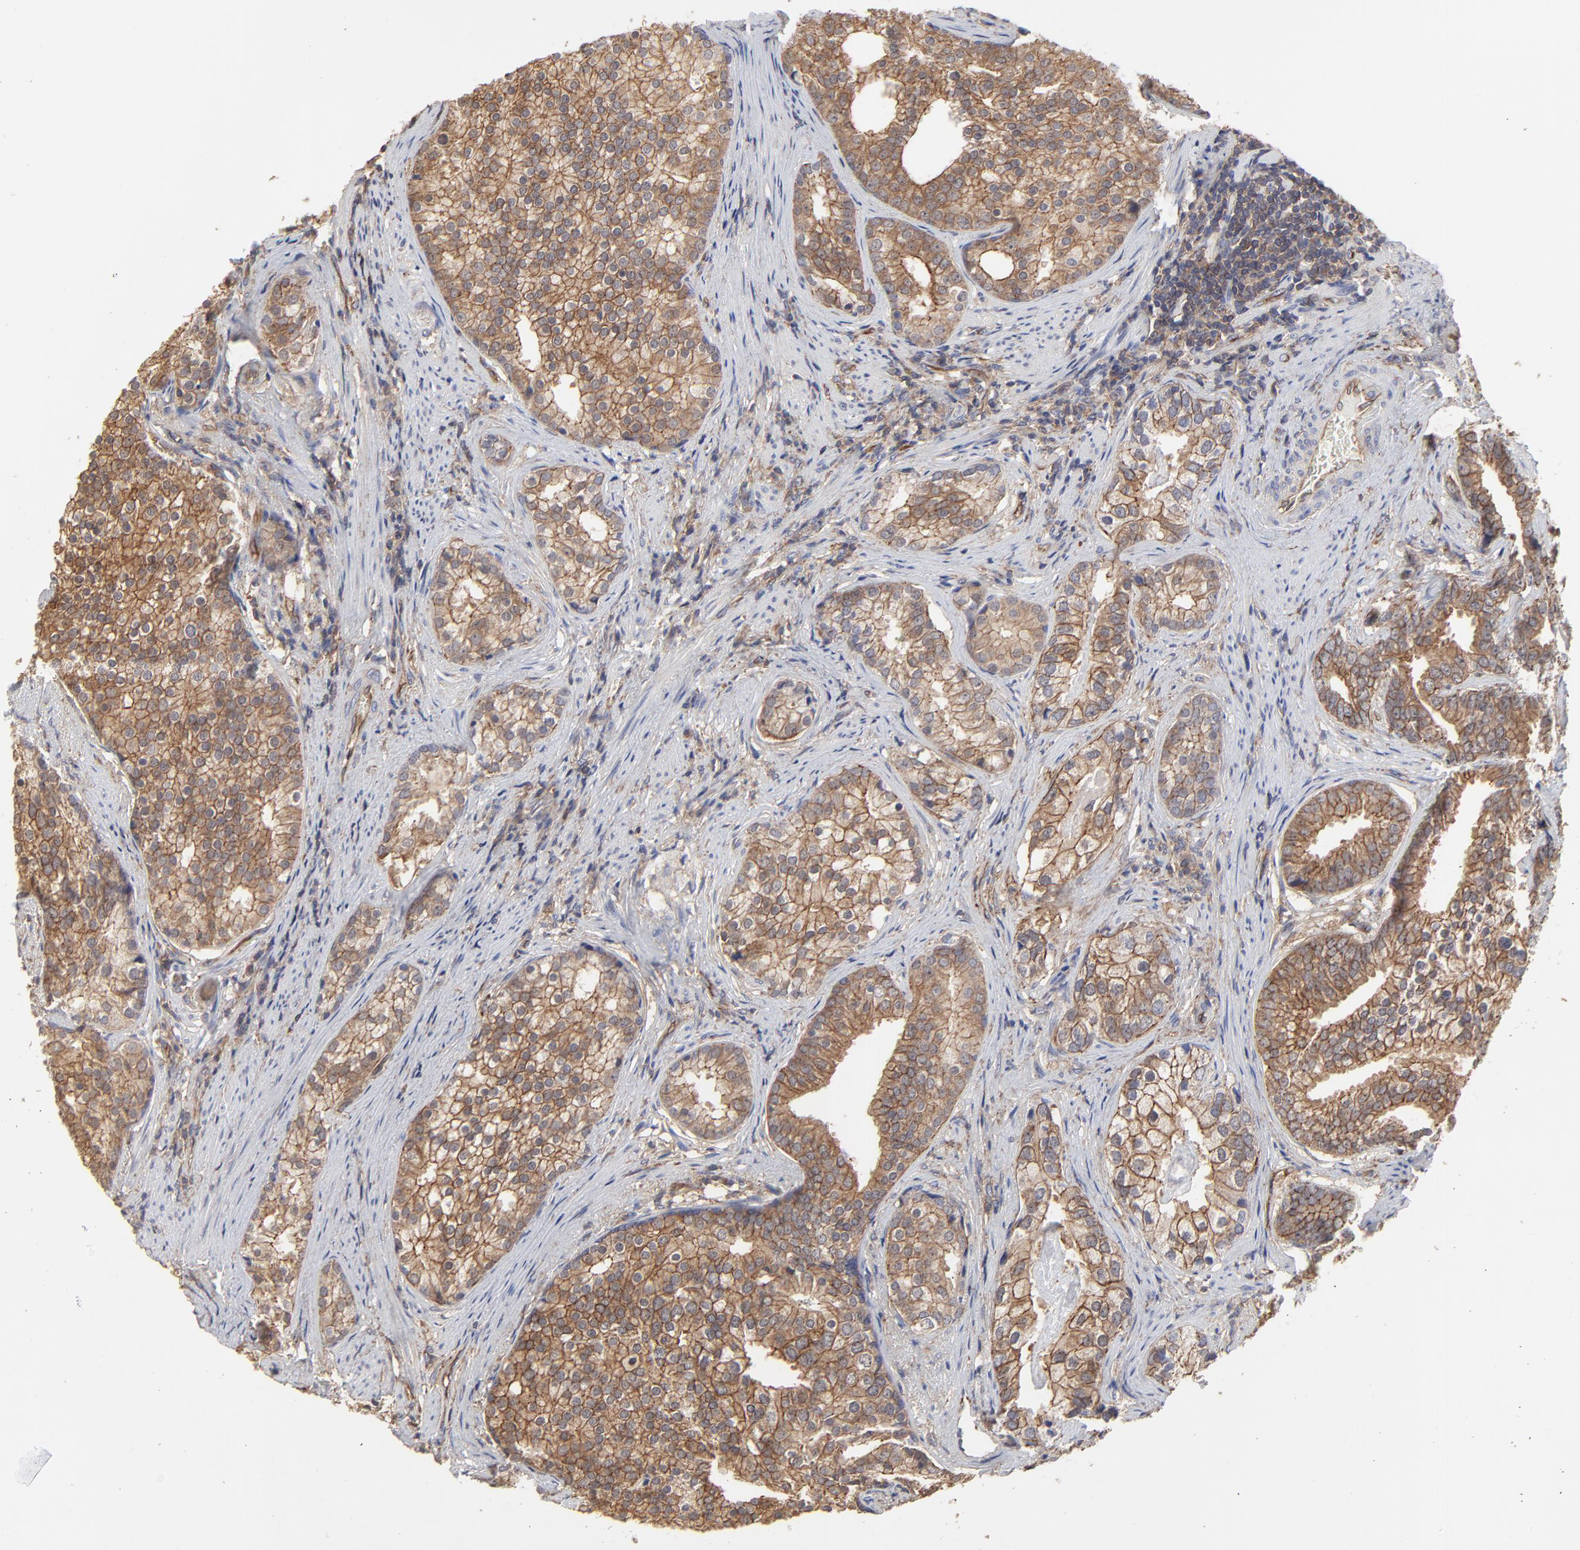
{"staining": {"intensity": "moderate", "quantity": "25%-75%", "location": "cytoplasmic/membranous"}, "tissue": "prostate cancer", "cell_type": "Tumor cells", "image_type": "cancer", "snomed": [{"axis": "morphology", "description": "Adenocarcinoma, Low grade"}, {"axis": "topography", "description": "Prostate"}], "caption": "A micrograph of prostate low-grade adenocarcinoma stained for a protein demonstrates moderate cytoplasmic/membranous brown staining in tumor cells. The staining is performed using DAB (3,3'-diaminobenzidine) brown chromogen to label protein expression. The nuclei are counter-stained blue using hematoxylin.", "gene": "ARMT1", "patient": {"sex": "male", "age": 71}}